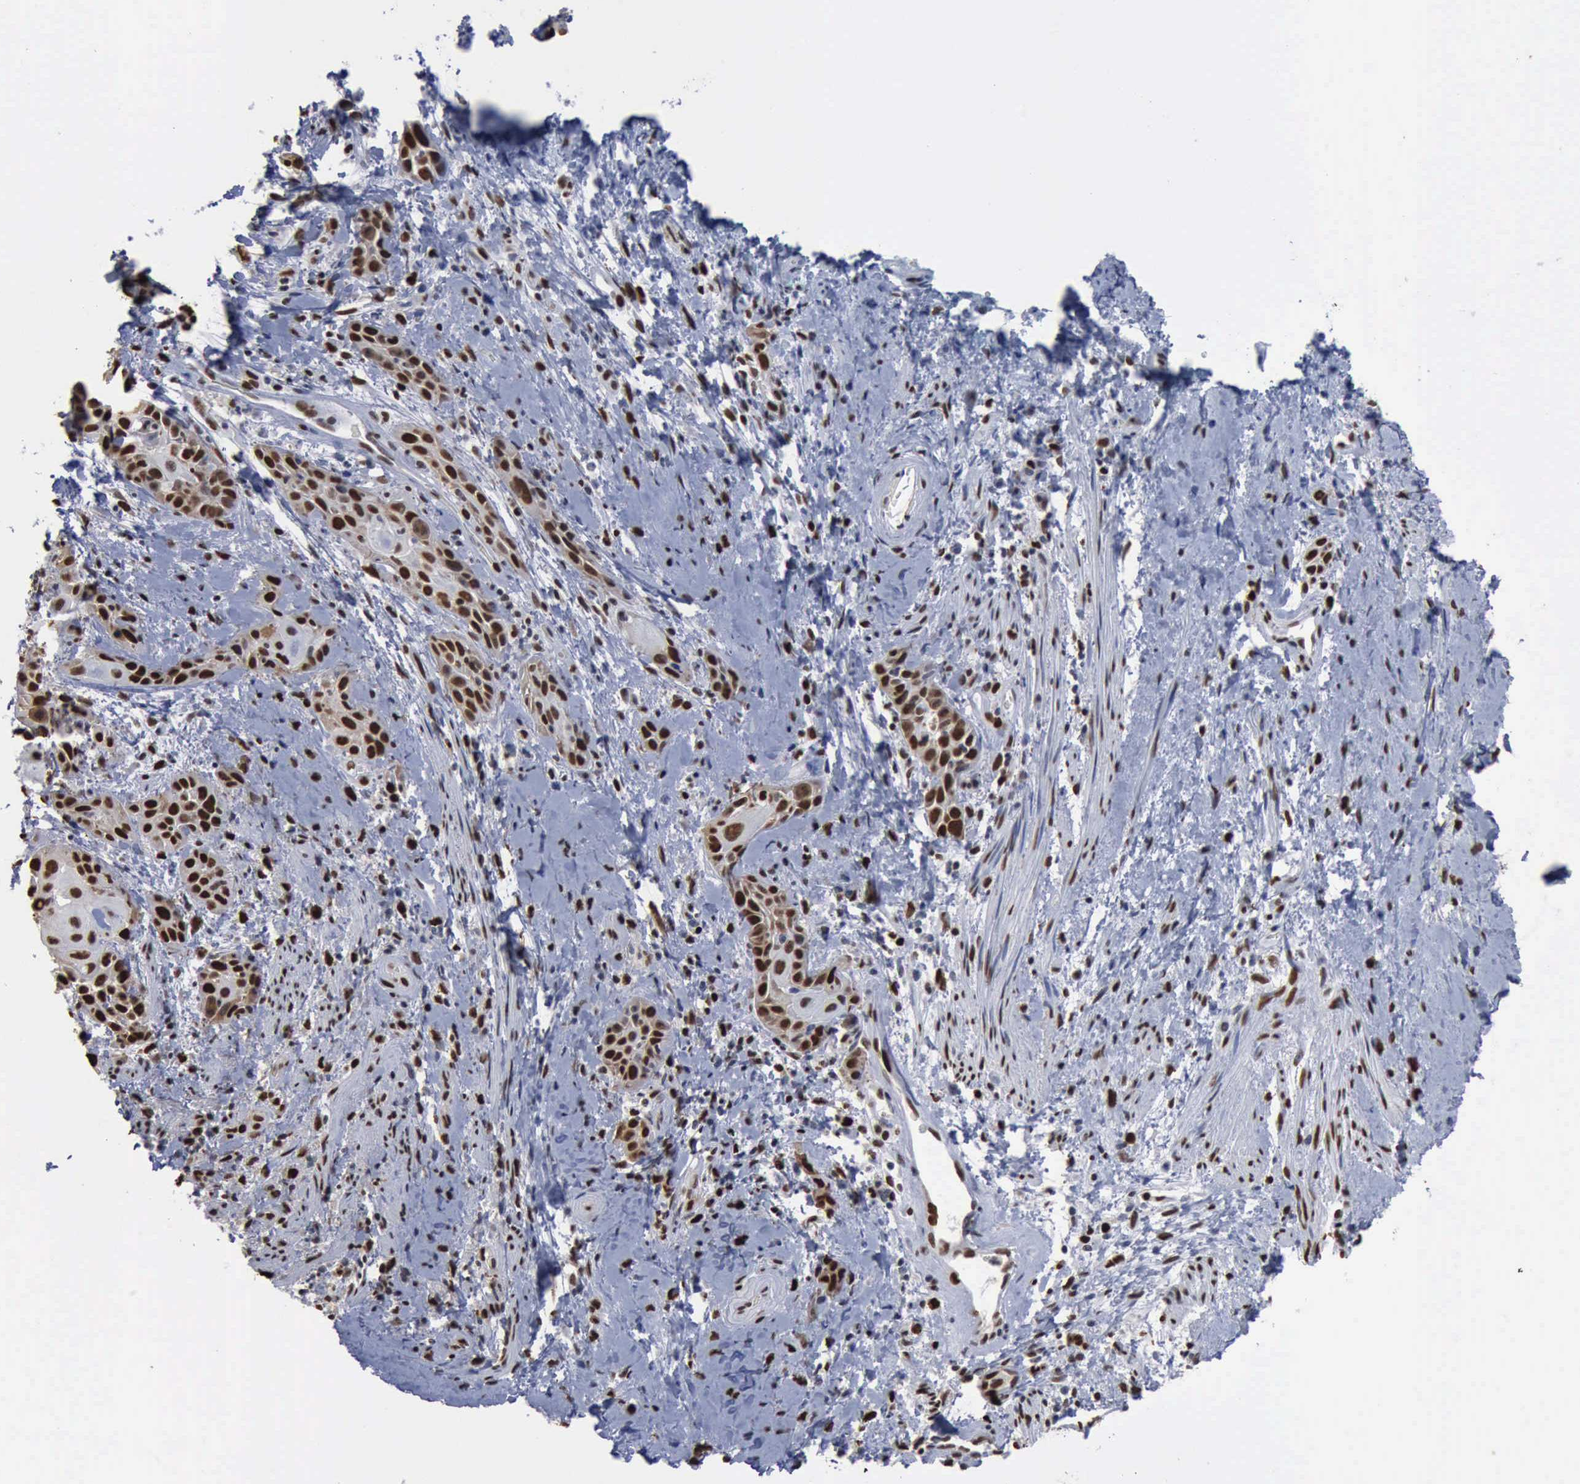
{"staining": {"intensity": "moderate", "quantity": "25%-75%", "location": "nuclear"}, "tissue": "skin cancer", "cell_type": "Tumor cells", "image_type": "cancer", "snomed": [{"axis": "morphology", "description": "Squamous cell carcinoma, NOS"}, {"axis": "topography", "description": "Skin"}, {"axis": "topography", "description": "Anal"}], "caption": "This is an image of IHC staining of skin cancer, which shows moderate positivity in the nuclear of tumor cells.", "gene": "PCNA", "patient": {"sex": "male", "age": 64}}